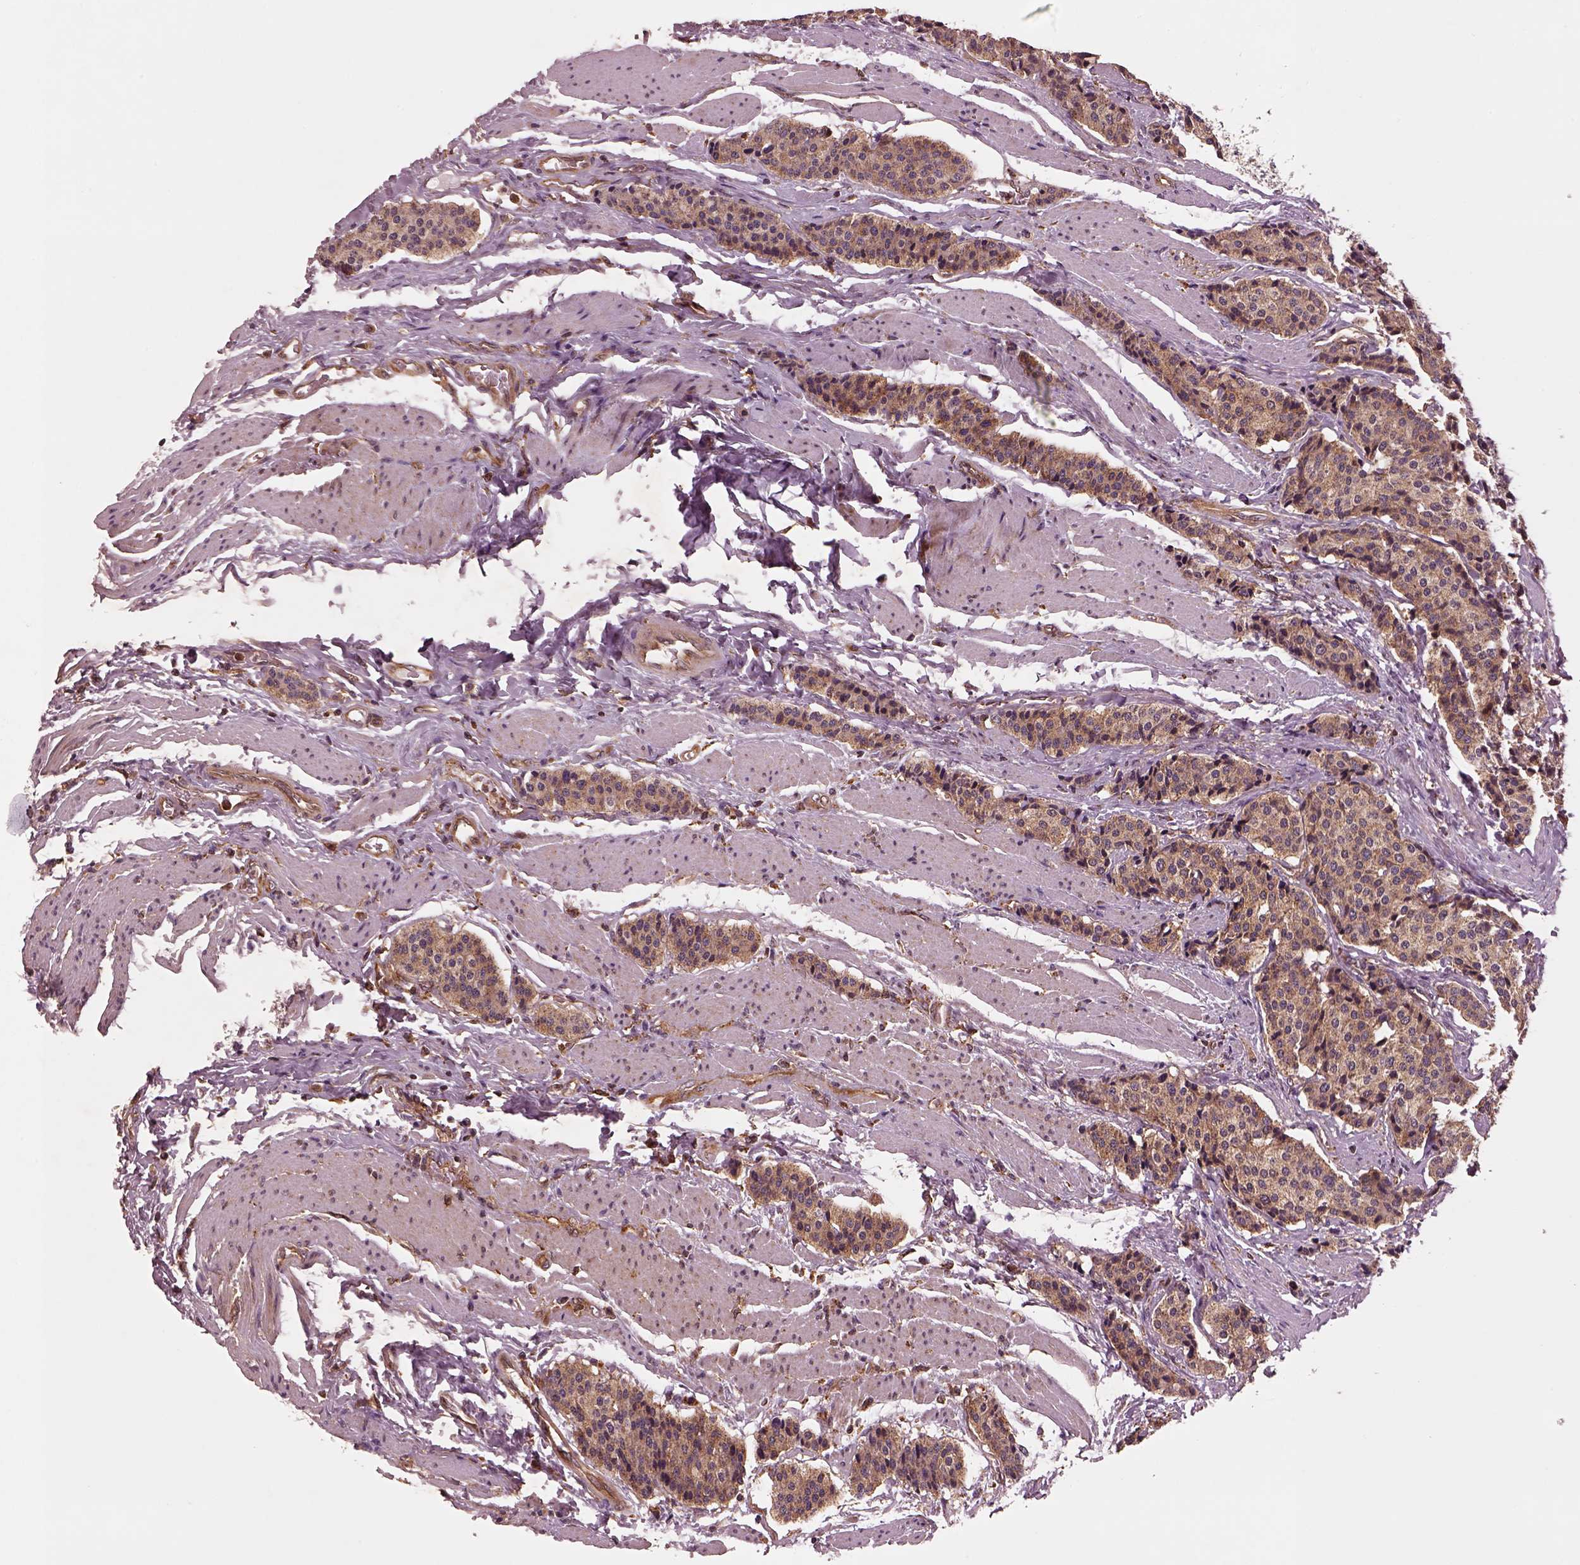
{"staining": {"intensity": "moderate", "quantity": "25%-75%", "location": "cytoplasmic/membranous"}, "tissue": "carcinoid", "cell_type": "Tumor cells", "image_type": "cancer", "snomed": [{"axis": "morphology", "description": "Carcinoid, malignant, NOS"}, {"axis": "topography", "description": "Small intestine"}], "caption": "Carcinoid (malignant) was stained to show a protein in brown. There is medium levels of moderate cytoplasmic/membranous staining in about 25%-75% of tumor cells.", "gene": "WASHC2A", "patient": {"sex": "male", "age": 73}}